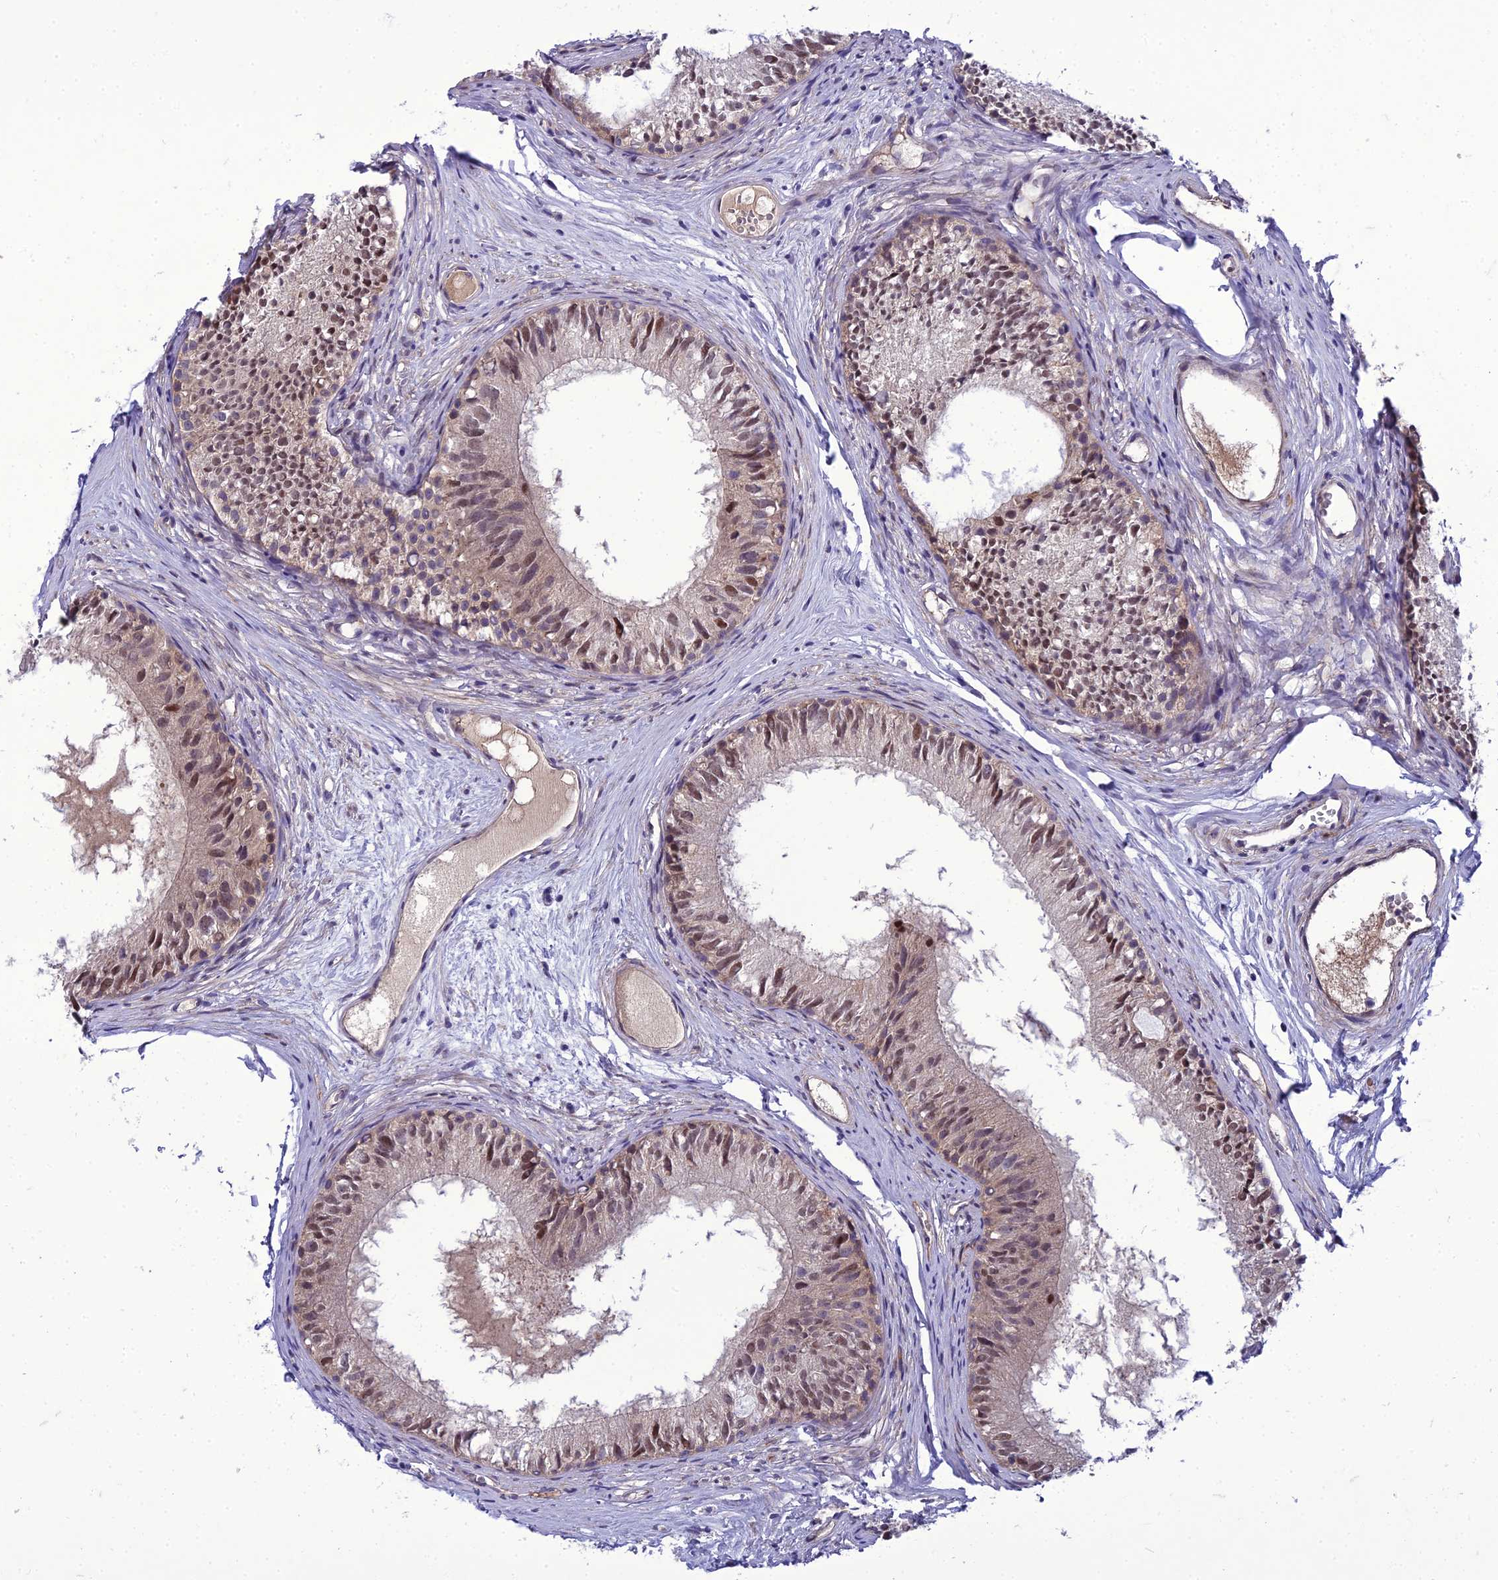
{"staining": {"intensity": "moderate", "quantity": ">75%", "location": "nuclear"}, "tissue": "epididymis", "cell_type": "Glandular cells", "image_type": "normal", "snomed": [{"axis": "morphology", "description": "Normal tissue, NOS"}, {"axis": "morphology", "description": "Seminoma in situ"}, {"axis": "topography", "description": "Testis"}, {"axis": "topography", "description": "Epididymis"}], "caption": "Protein expression analysis of normal epididymis displays moderate nuclear staining in approximately >75% of glandular cells.", "gene": "GAB4", "patient": {"sex": "male", "age": 28}}